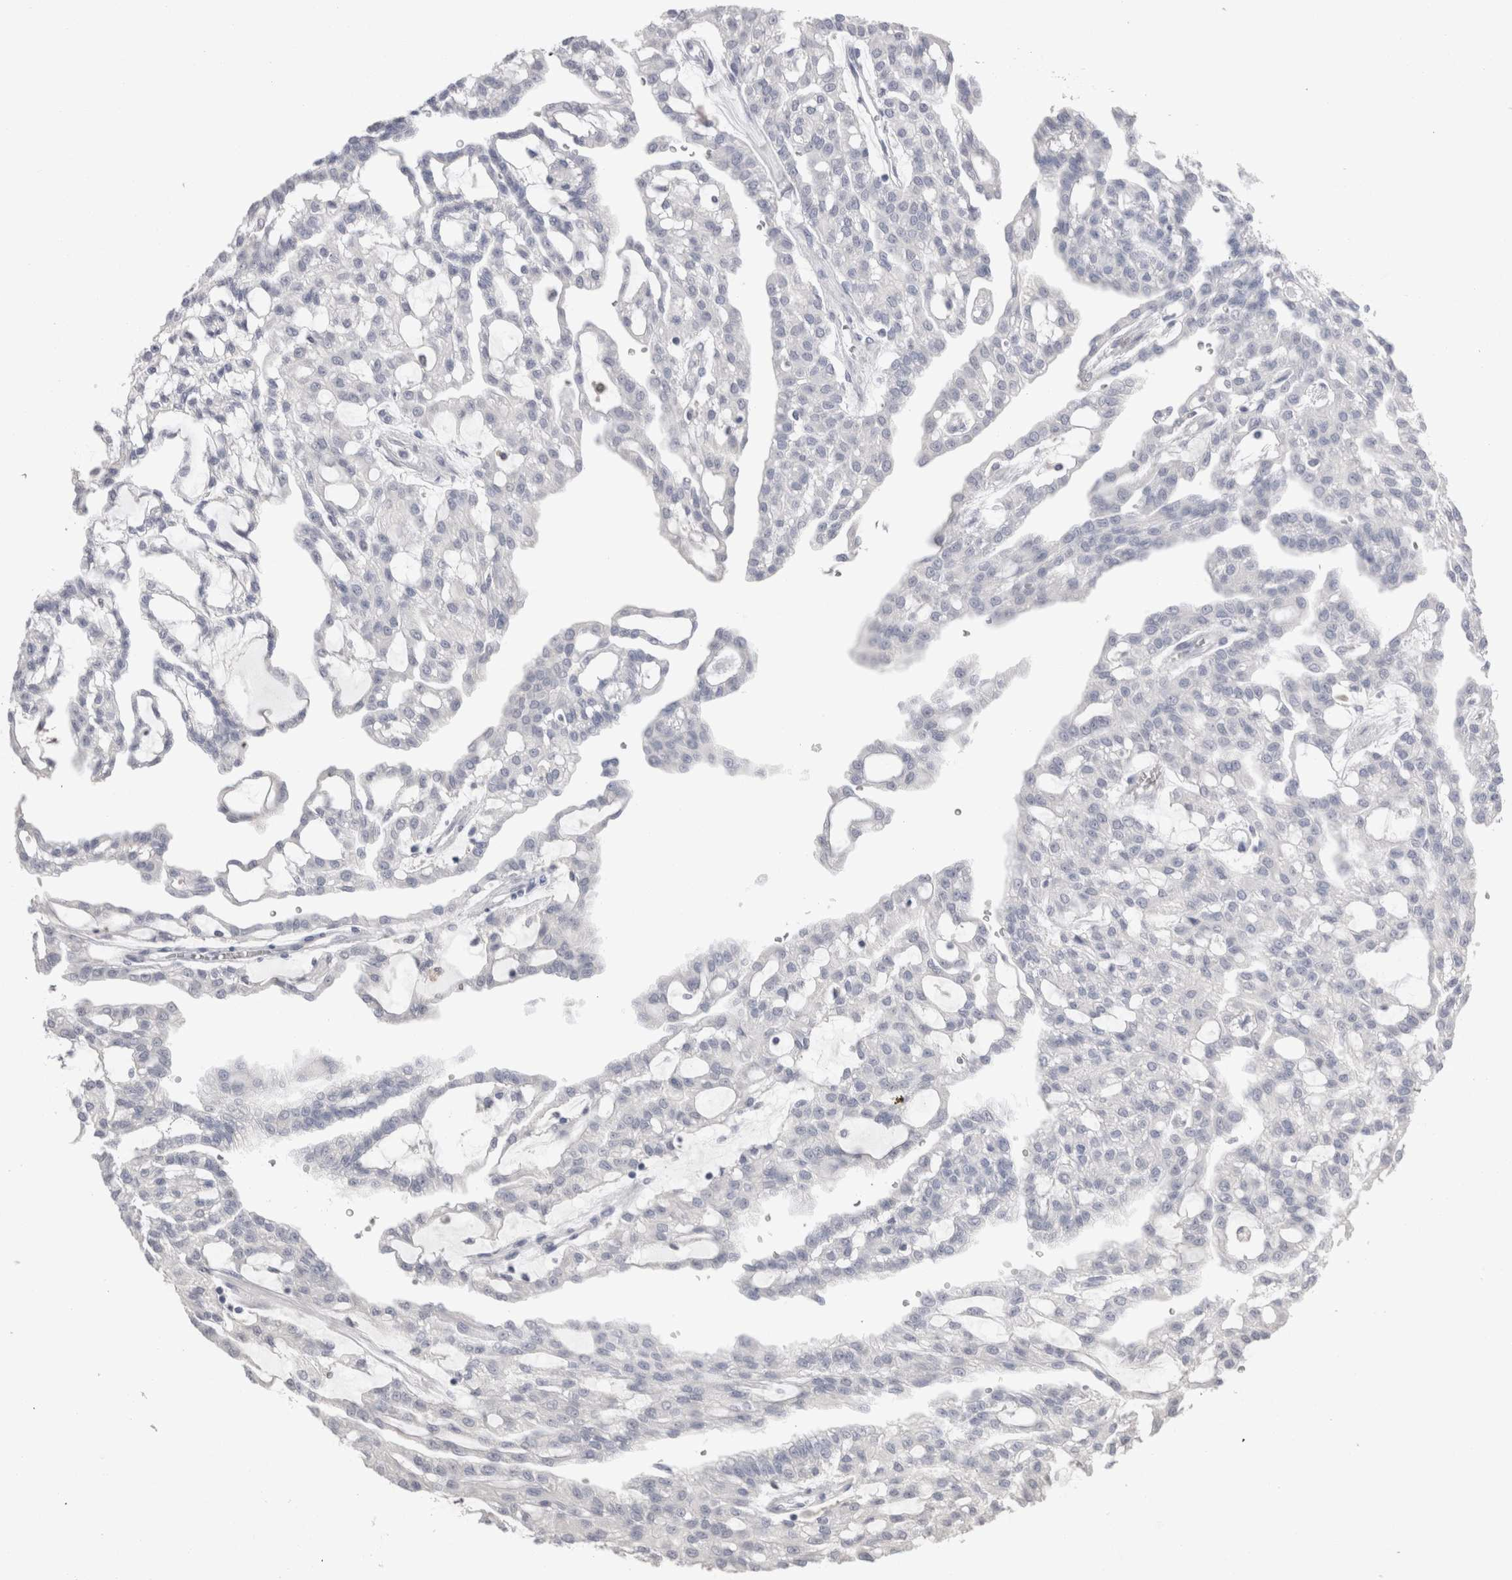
{"staining": {"intensity": "negative", "quantity": "none", "location": "none"}, "tissue": "renal cancer", "cell_type": "Tumor cells", "image_type": "cancer", "snomed": [{"axis": "morphology", "description": "Adenocarcinoma, NOS"}, {"axis": "topography", "description": "Kidney"}], "caption": "This is an immunohistochemistry image of adenocarcinoma (renal). There is no positivity in tumor cells.", "gene": "SUCNR1", "patient": {"sex": "male", "age": 63}}